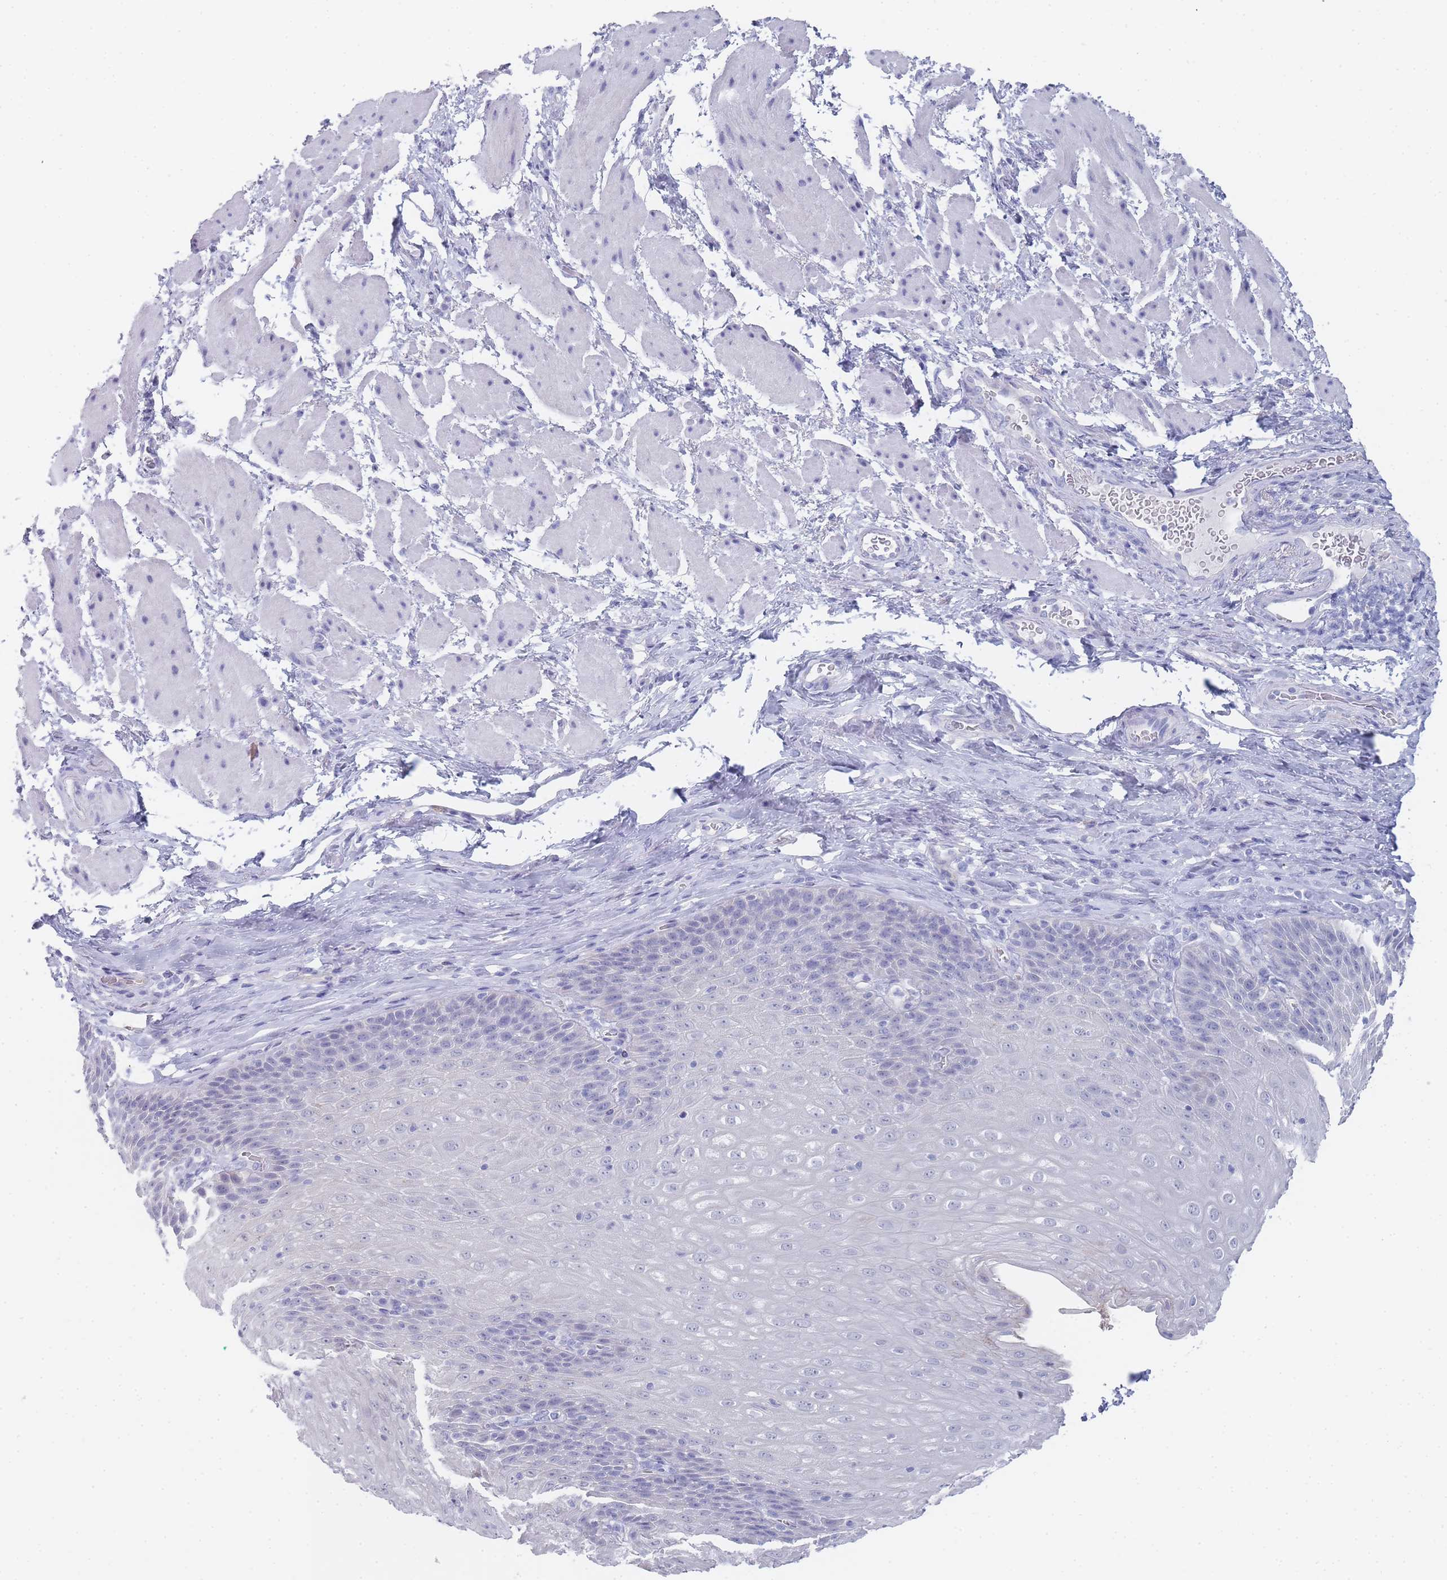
{"staining": {"intensity": "negative", "quantity": "none", "location": "none"}, "tissue": "esophagus", "cell_type": "Squamous epithelial cells", "image_type": "normal", "snomed": [{"axis": "morphology", "description": "Normal tissue, NOS"}, {"axis": "topography", "description": "Esophagus"}], "caption": "Immunohistochemistry photomicrograph of unremarkable human esophagus stained for a protein (brown), which exhibits no expression in squamous epithelial cells.", "gene": "IMPG1", "patient": {"sex": "female", "age": 61}}